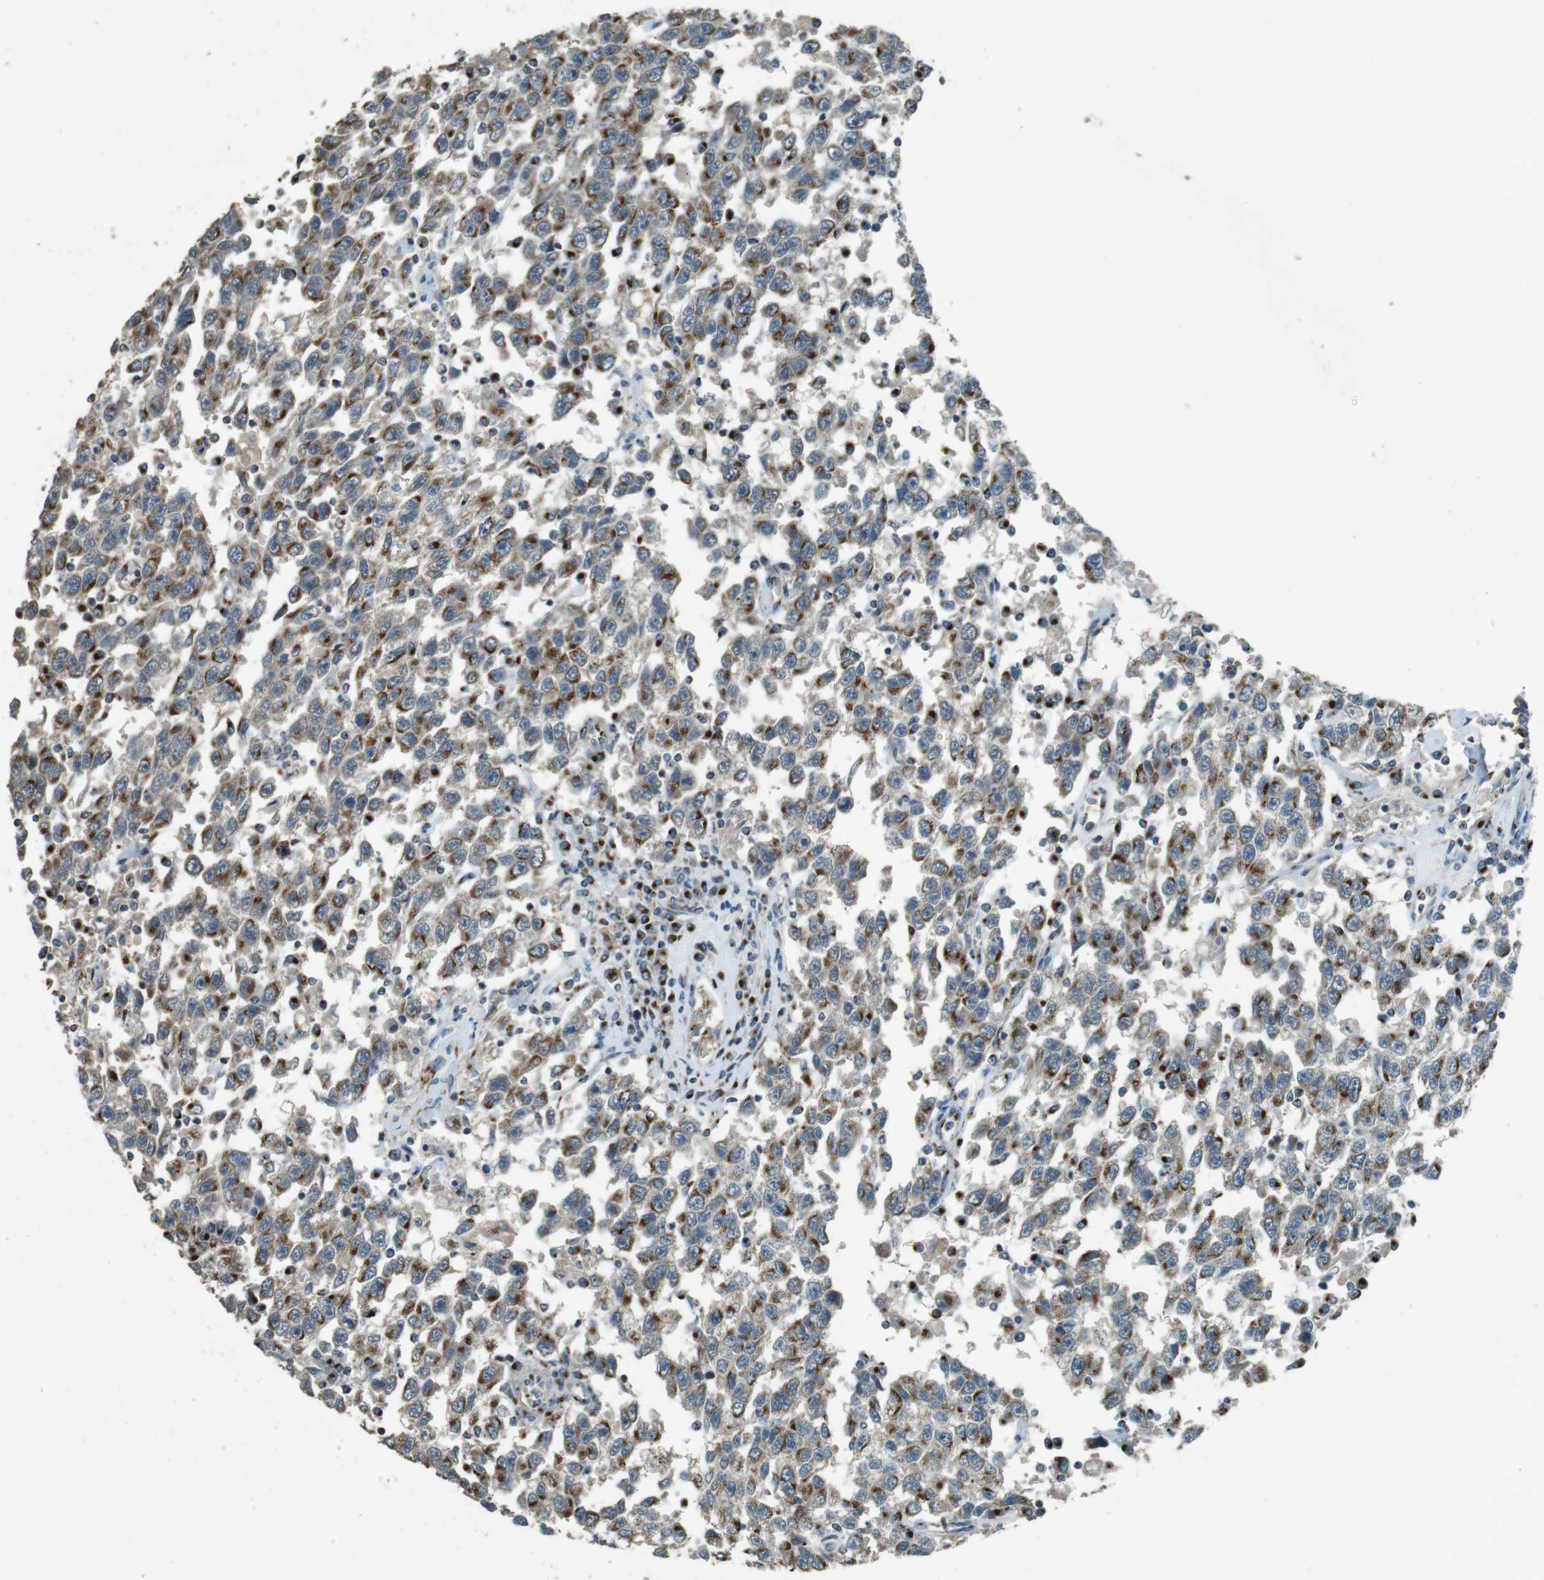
{"staining": {"intensity": "moderate", "quantity": ">75%", "location": "cytoplasmic/membranous"}, "tissue": "testis cancer", "cell_type": "Tumor cells", "image_type": "cancer", "snomed": [{"axis": "morphology", "description": "Seminoma, NOS"}, {"axis": "topography", "description": "Testis"}], "caption": "High-magnification brightfield microscopy of testis seminoma stained with DAB (3,3'-diaminobenzidine) (brown) and counterstained with hematoxylin (blue). tumor cells exhibit moderate cytoplasmic/membranous expression is identified in approximately>75% of cells. (DAB (3,3'-diaminobenzidine) IHC, brown staining for protein, blue staining for nuclei).", "gene": "TMEM115", "patient": {"sex": "male", "age": 41}}